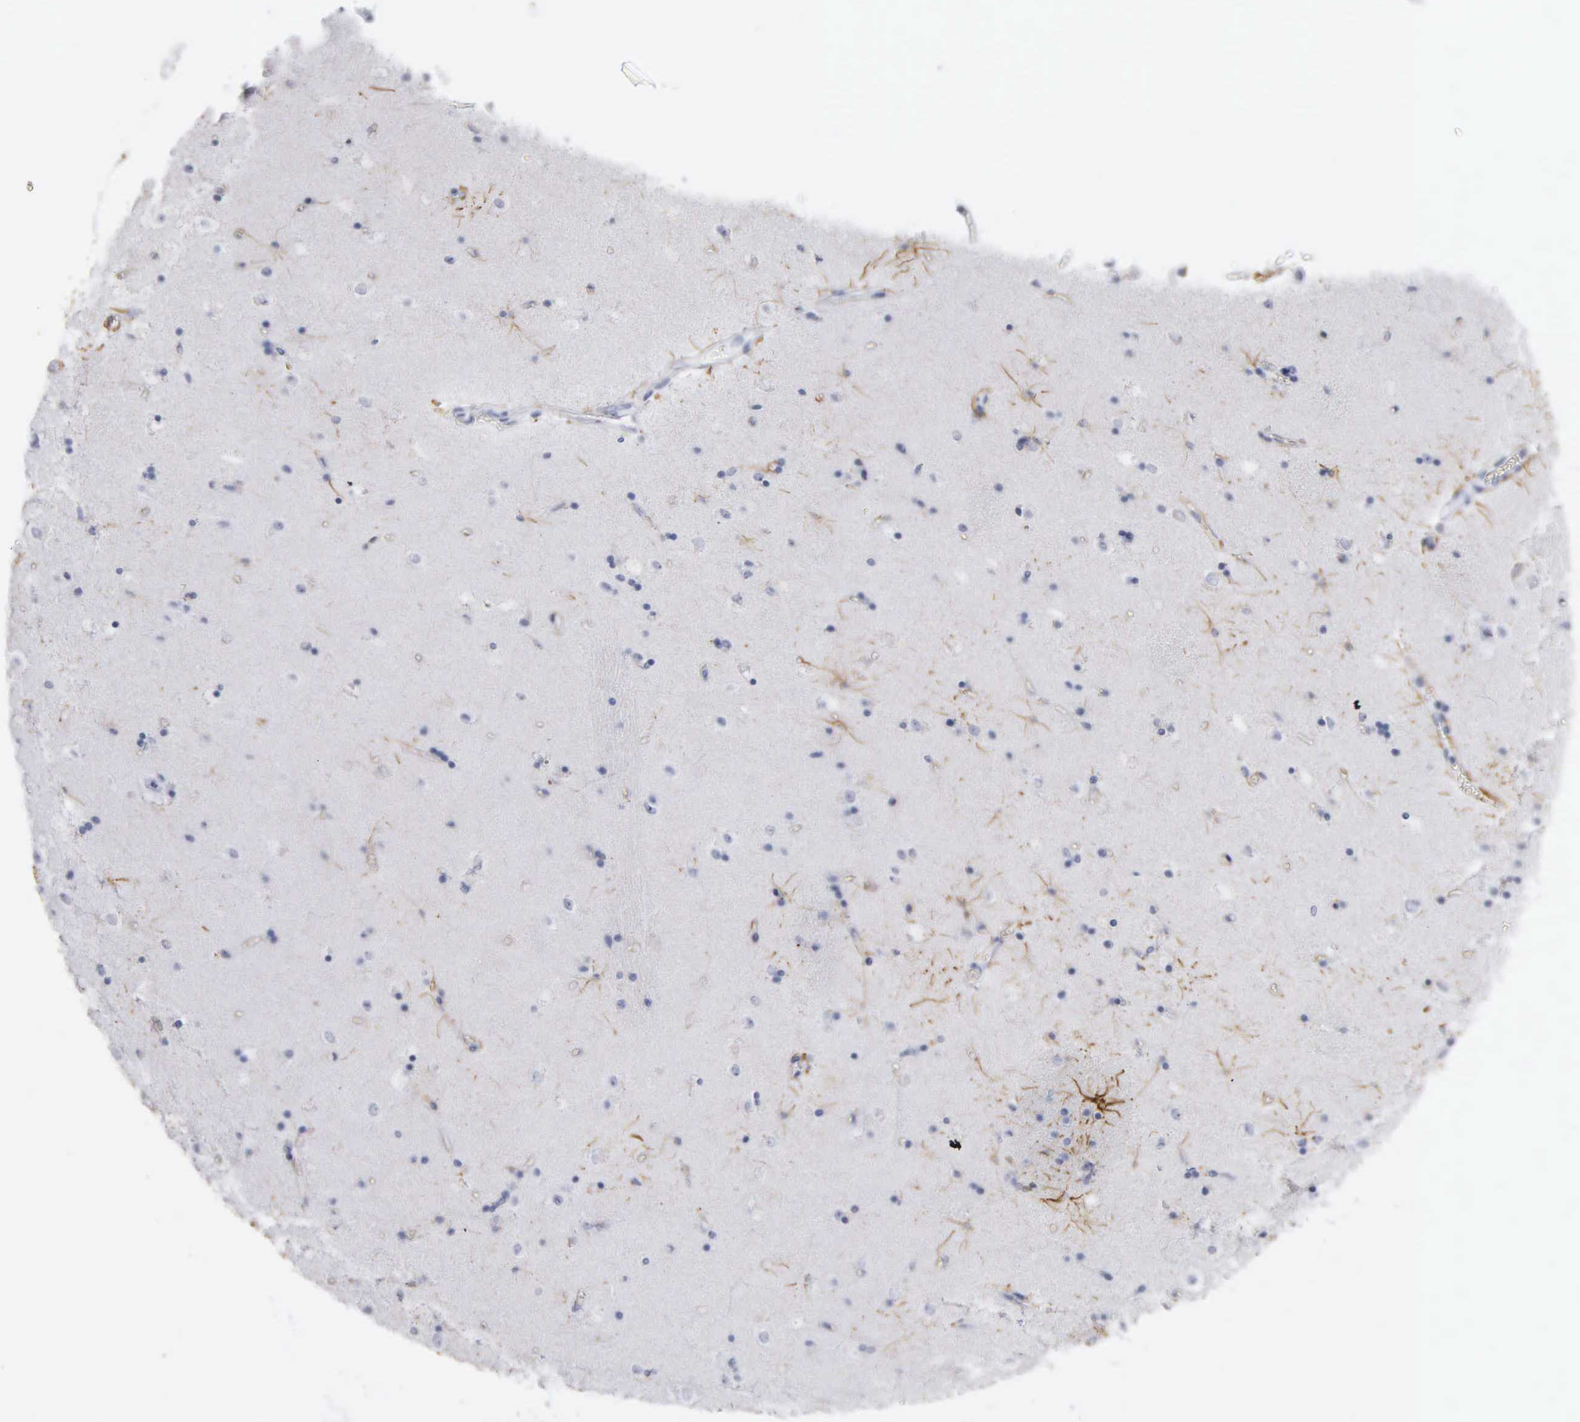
{"staining": {"intensity": "strong", "quantity": "<25%", "location": "cytoplasmic/membranous"}, "tissue": "caudate", "cell_type": "Glial cells", "image_type": "normal", "snomed": [{"axis": "morphology", "description": "Normal tissue, NOS"}, {"axis": "topography", "description": "Lateral ventricle wall"}], "caption": "IHC of benign caudate reveals medium levels of strong cytoplasmic/membranous staining in approximately <25% of glial cells. (brown staining indicates protein expression, while blue staining denotes nuclei).", "gene": "DES", "patient": {"sex": "female", "age": 54}}